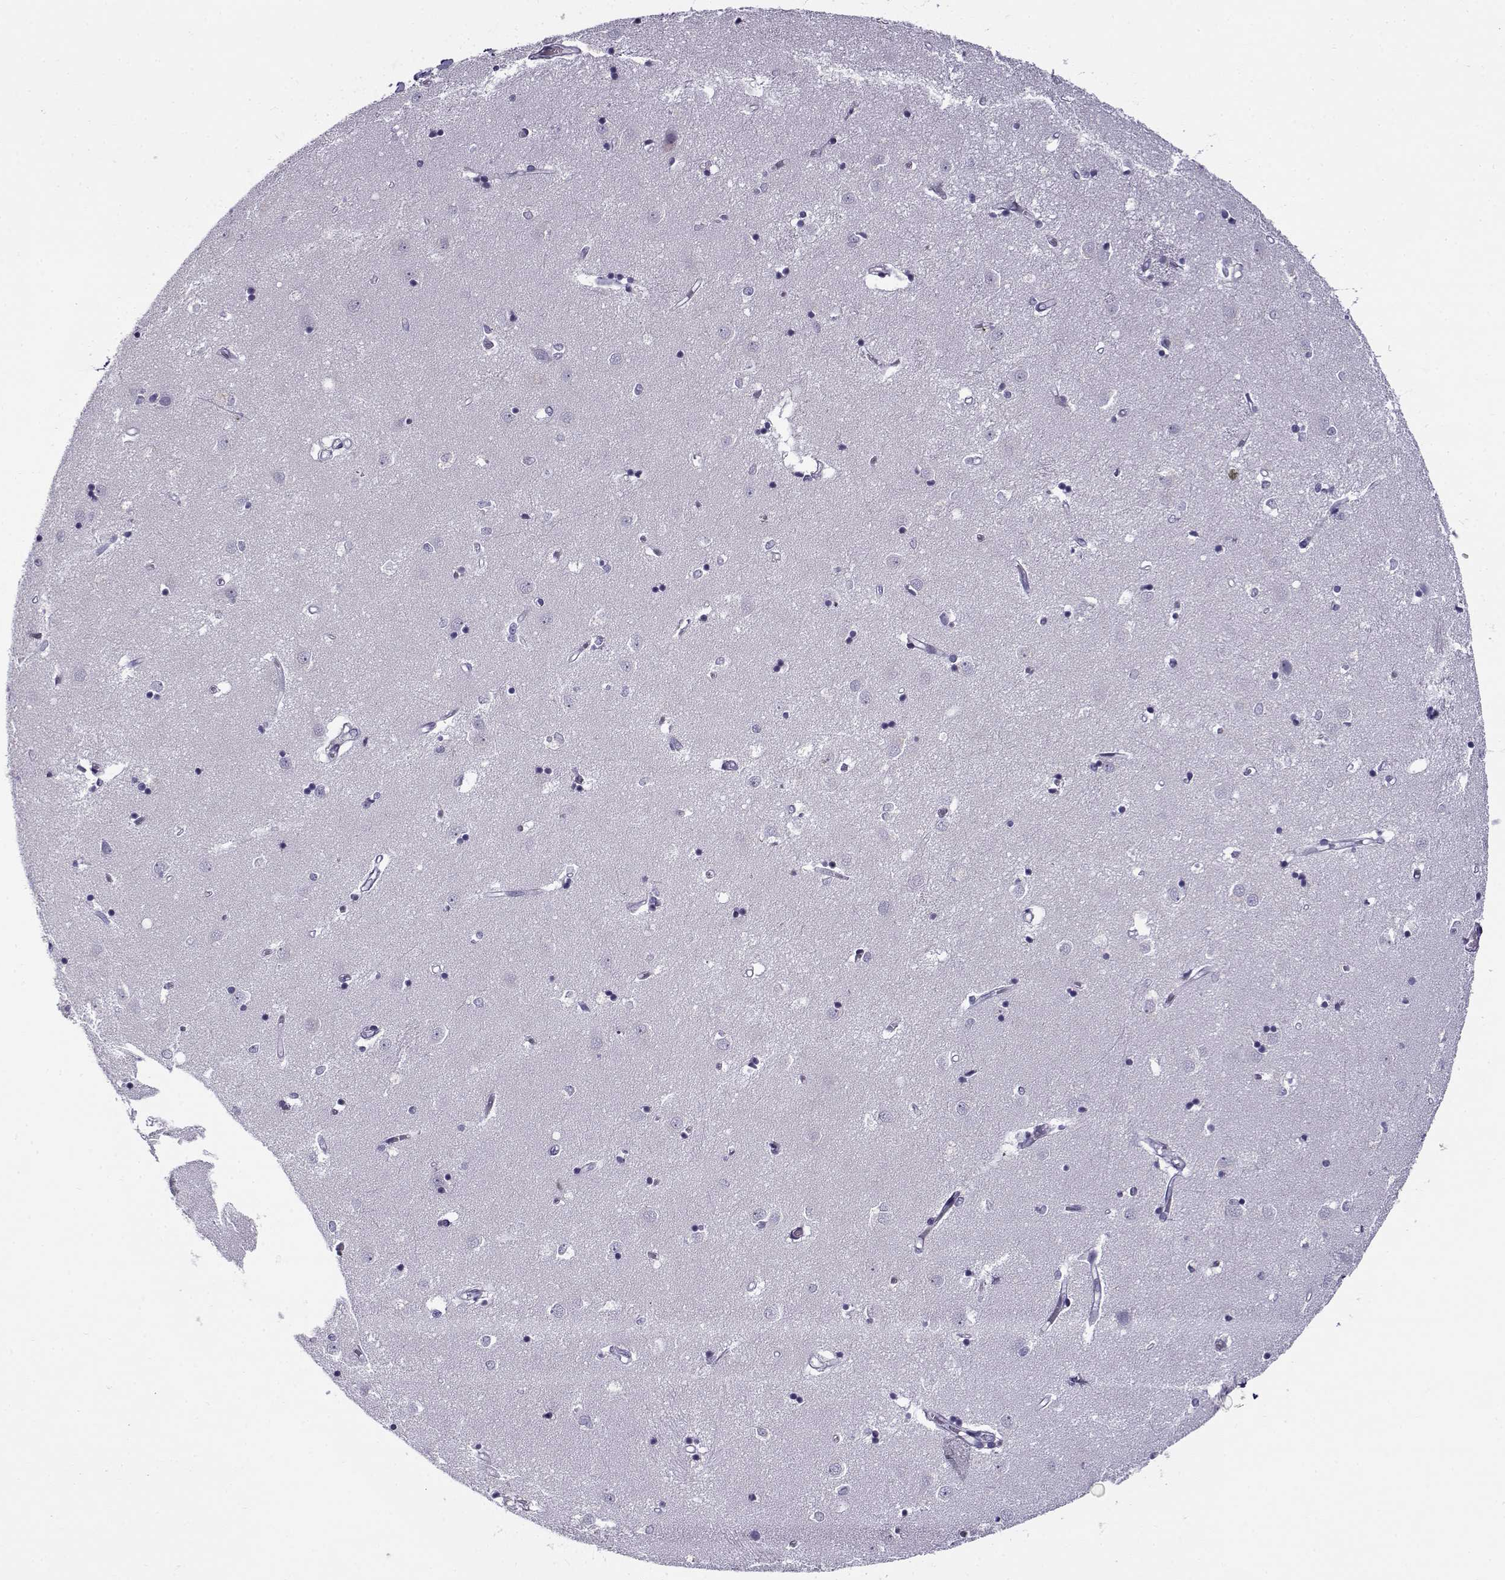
{"staining": {"intensity": "negative", "quantity": "none", "location": "none"}, "tissue": "caudate", "cell_type": "Glial cells", "image_type": "normal", "snomed": [{"axis": "morphology", "description": "Normal tissue, NOS"}, {"axis": "topography", "description": "Lateral ventricle wall"}], "caption": "High power microscopy micrograph of an immunohistochemistry (IHC) image of normal caudate, revealing no significant expression in glial cells. Brightfield microscopy of immunohistochemistry (IHC) stained with DAB (3,3'-diaminobenzidine) (brown) and hematoxylin (blue), captured at high magnification.", "gene": "GTSF1L", "patient": {"sex": "male", "age": 54}}